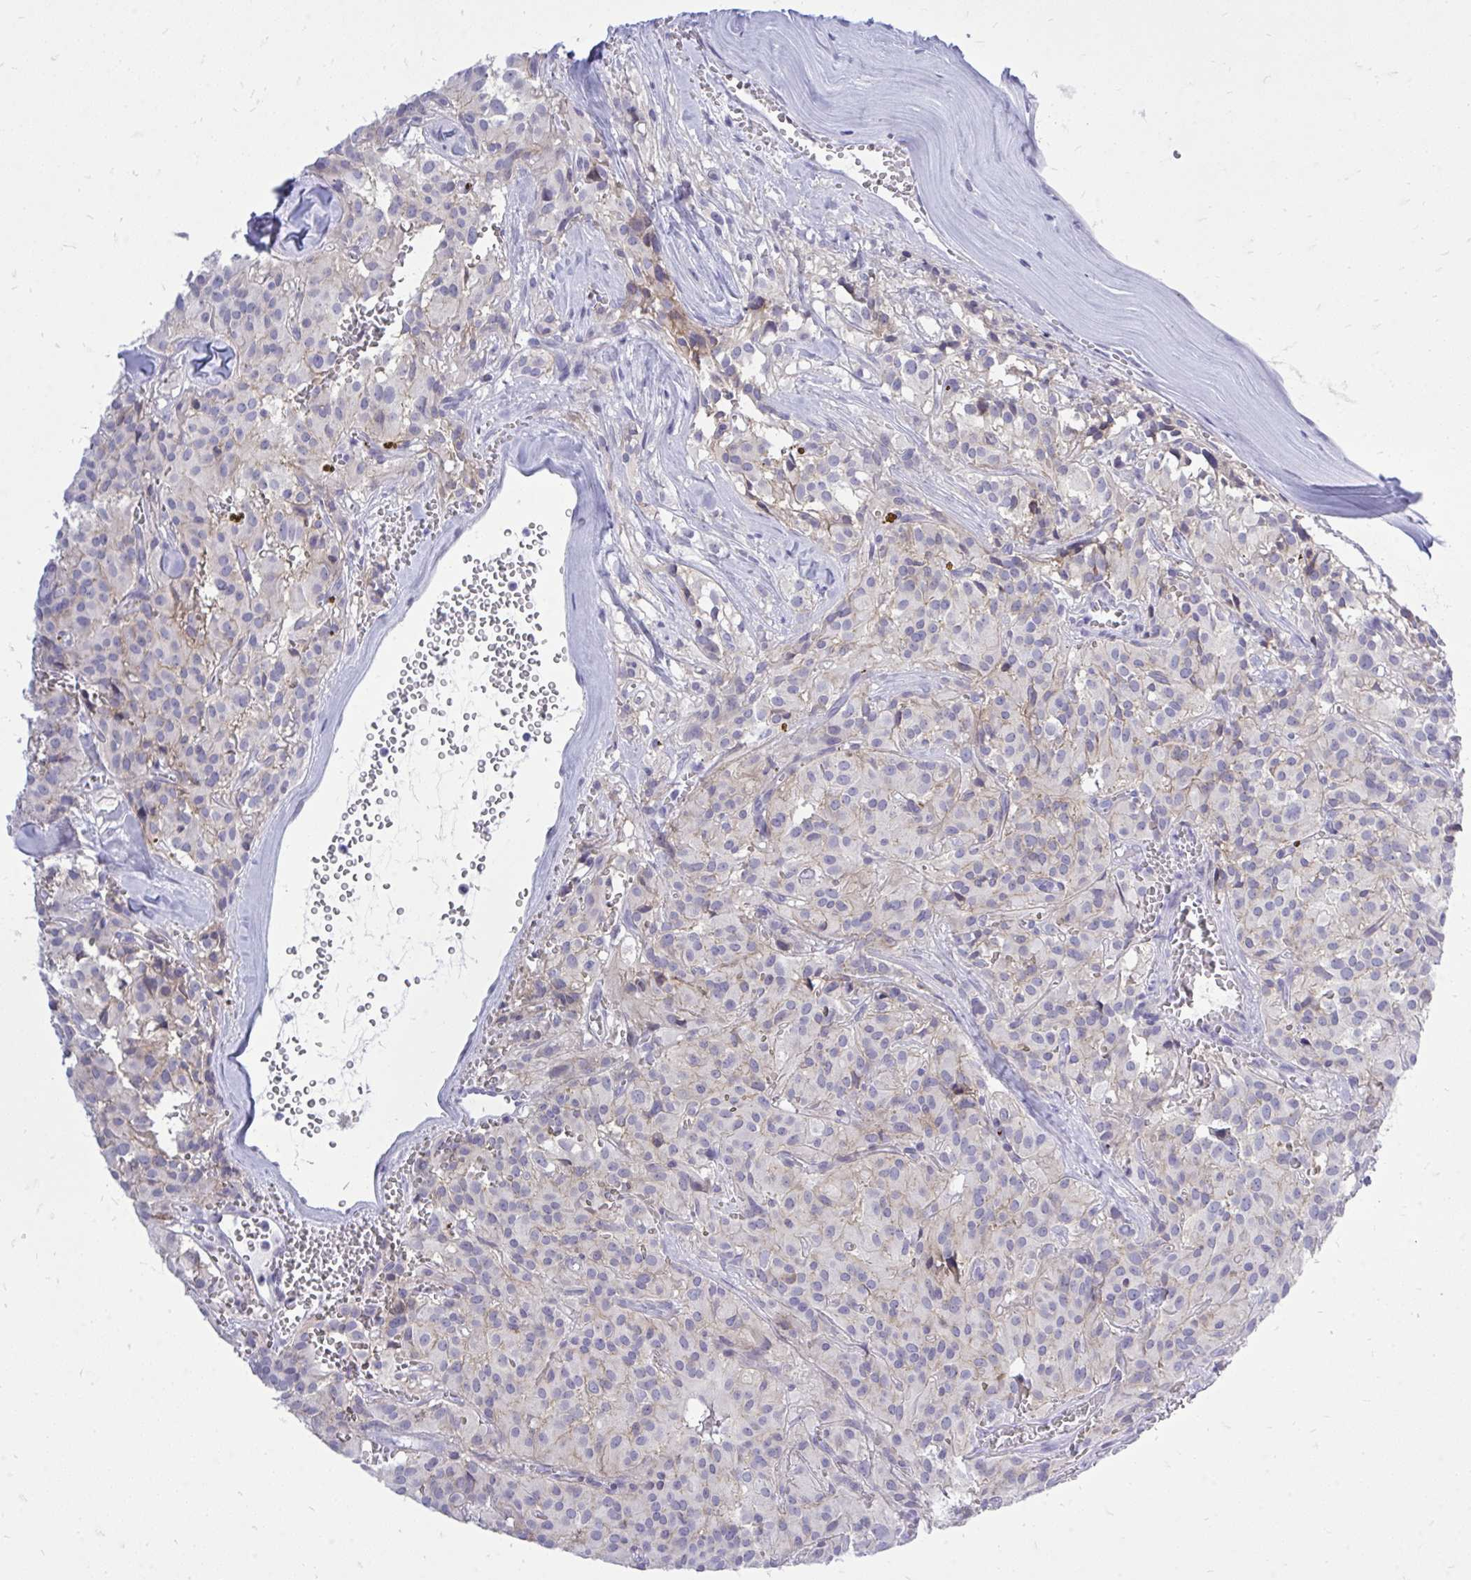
{"staining": {"intensity": "negative", "quantity": "none", "location": "none"}, "tissue": "glioma", "cell_type": "Tumor cells", "image_type": "cancer", "snomed": [{"axis": "morphology", "description": "Glioma, malignant, Low grade"}, {"axis": "topography", "description": "Brain"}], "caption": "Glioma was stained to show a protein in brown. There is no significant expression in tumor cells.", "gene": "GABRA1", "patient": {"sex": "male", "age": 42}}